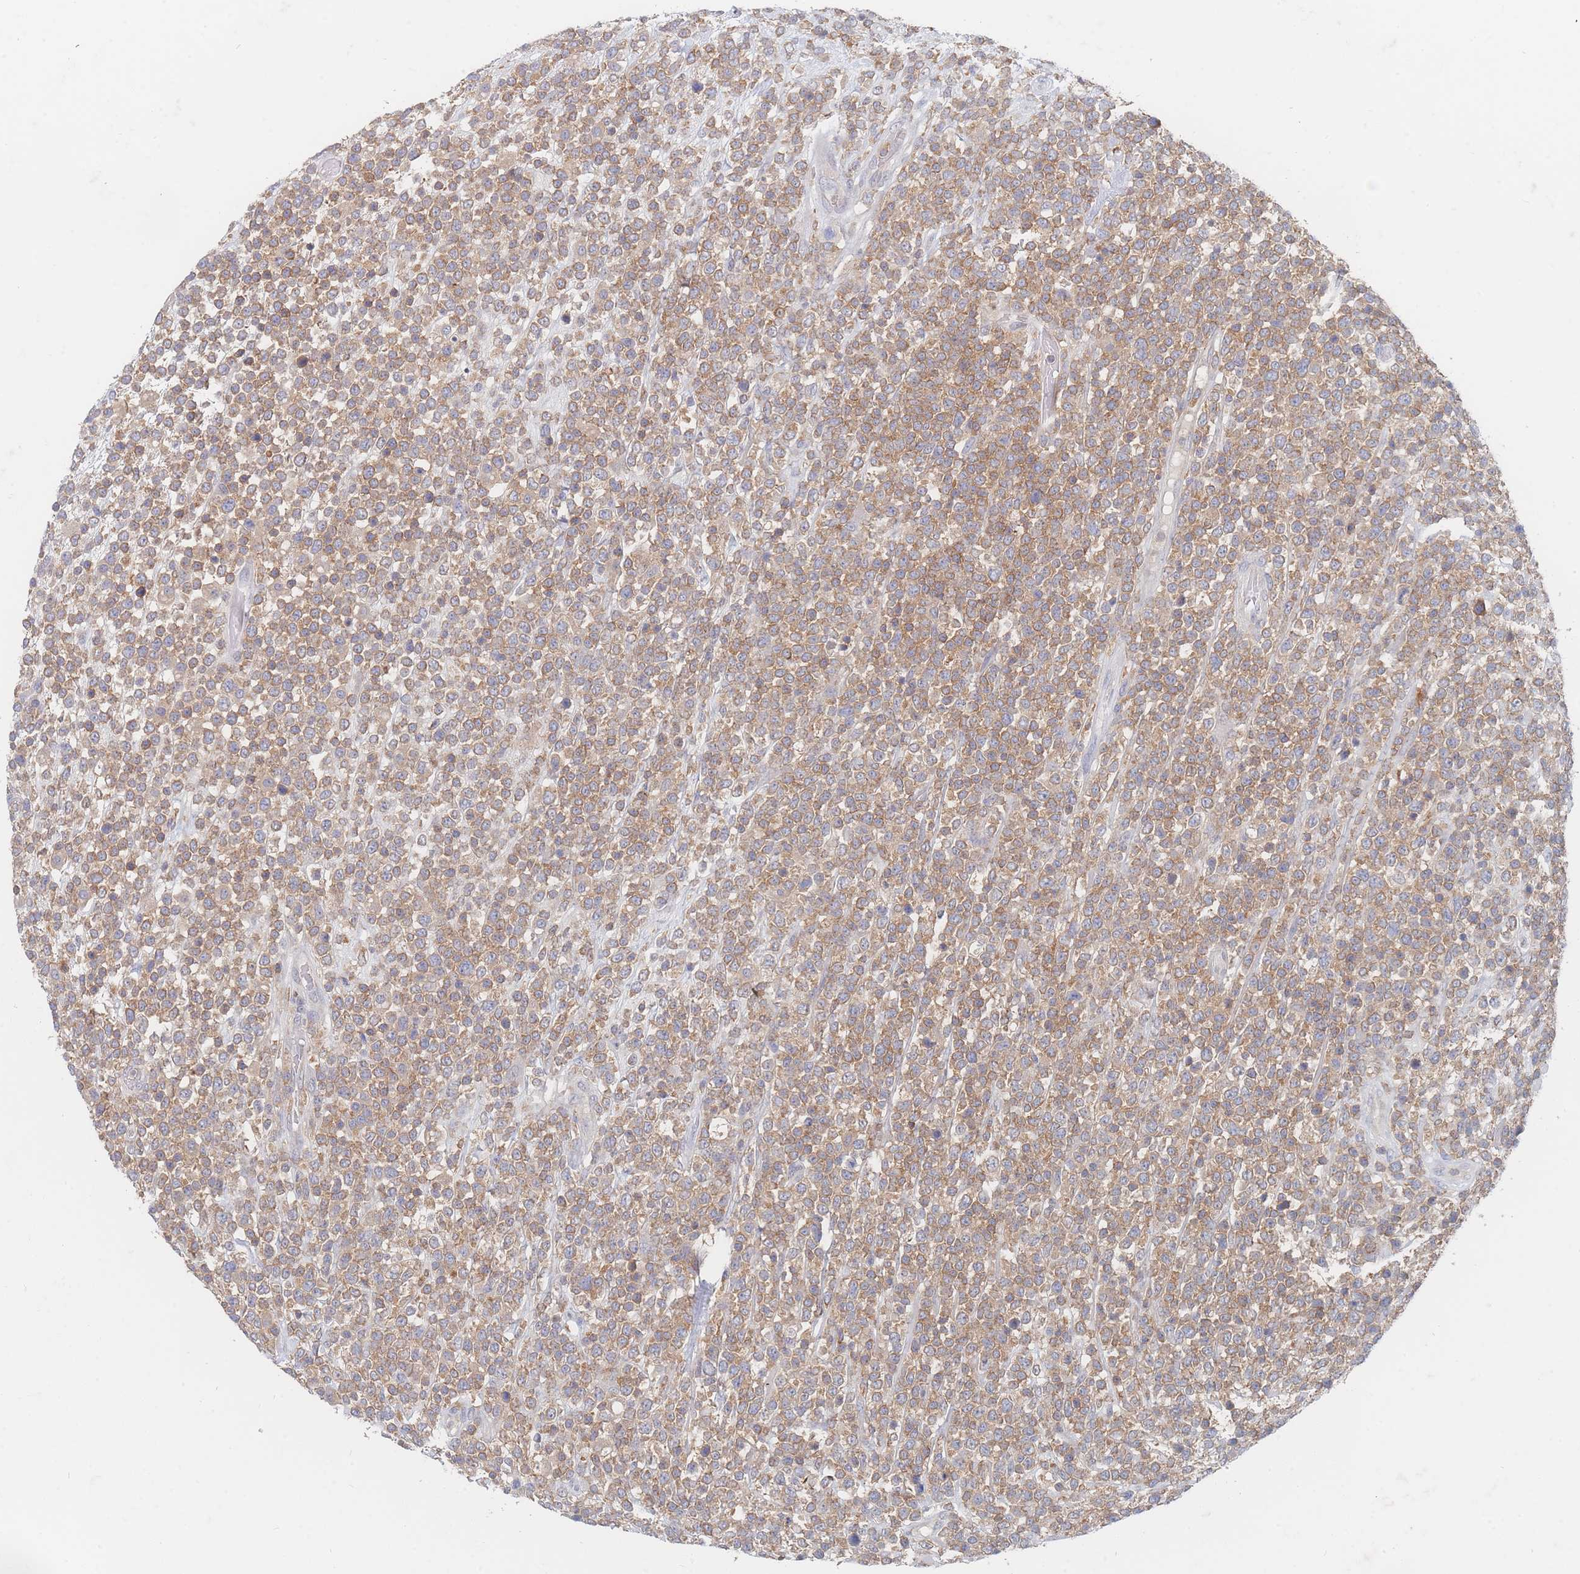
{"staining": {"intensity": "moderate", "quantity": ">75%", "location": "cytoplasmic/membranous"}, "tissue": "lymphoma", "cell_type": "Tumor cells", "image_type": "cancer", "snomed": [{"axis": "morphology", "description": "Malignant lymphoma, non-Hodgkin's type, High grade"}, {"axis": "topography", "description": "Colon"}], "caption": "Immunohistochemistry histopathology image of neoplastic tissue: lymphoma stained using IHC exhibits medium levels of moderate protein expression localized specifically in the cytoplasmic/membranous of tumor cells, appearing as a cytoplasmic/membranous brown color.", "gene": "PPP6C", "patient": {"sex": "female", "age": 53}}